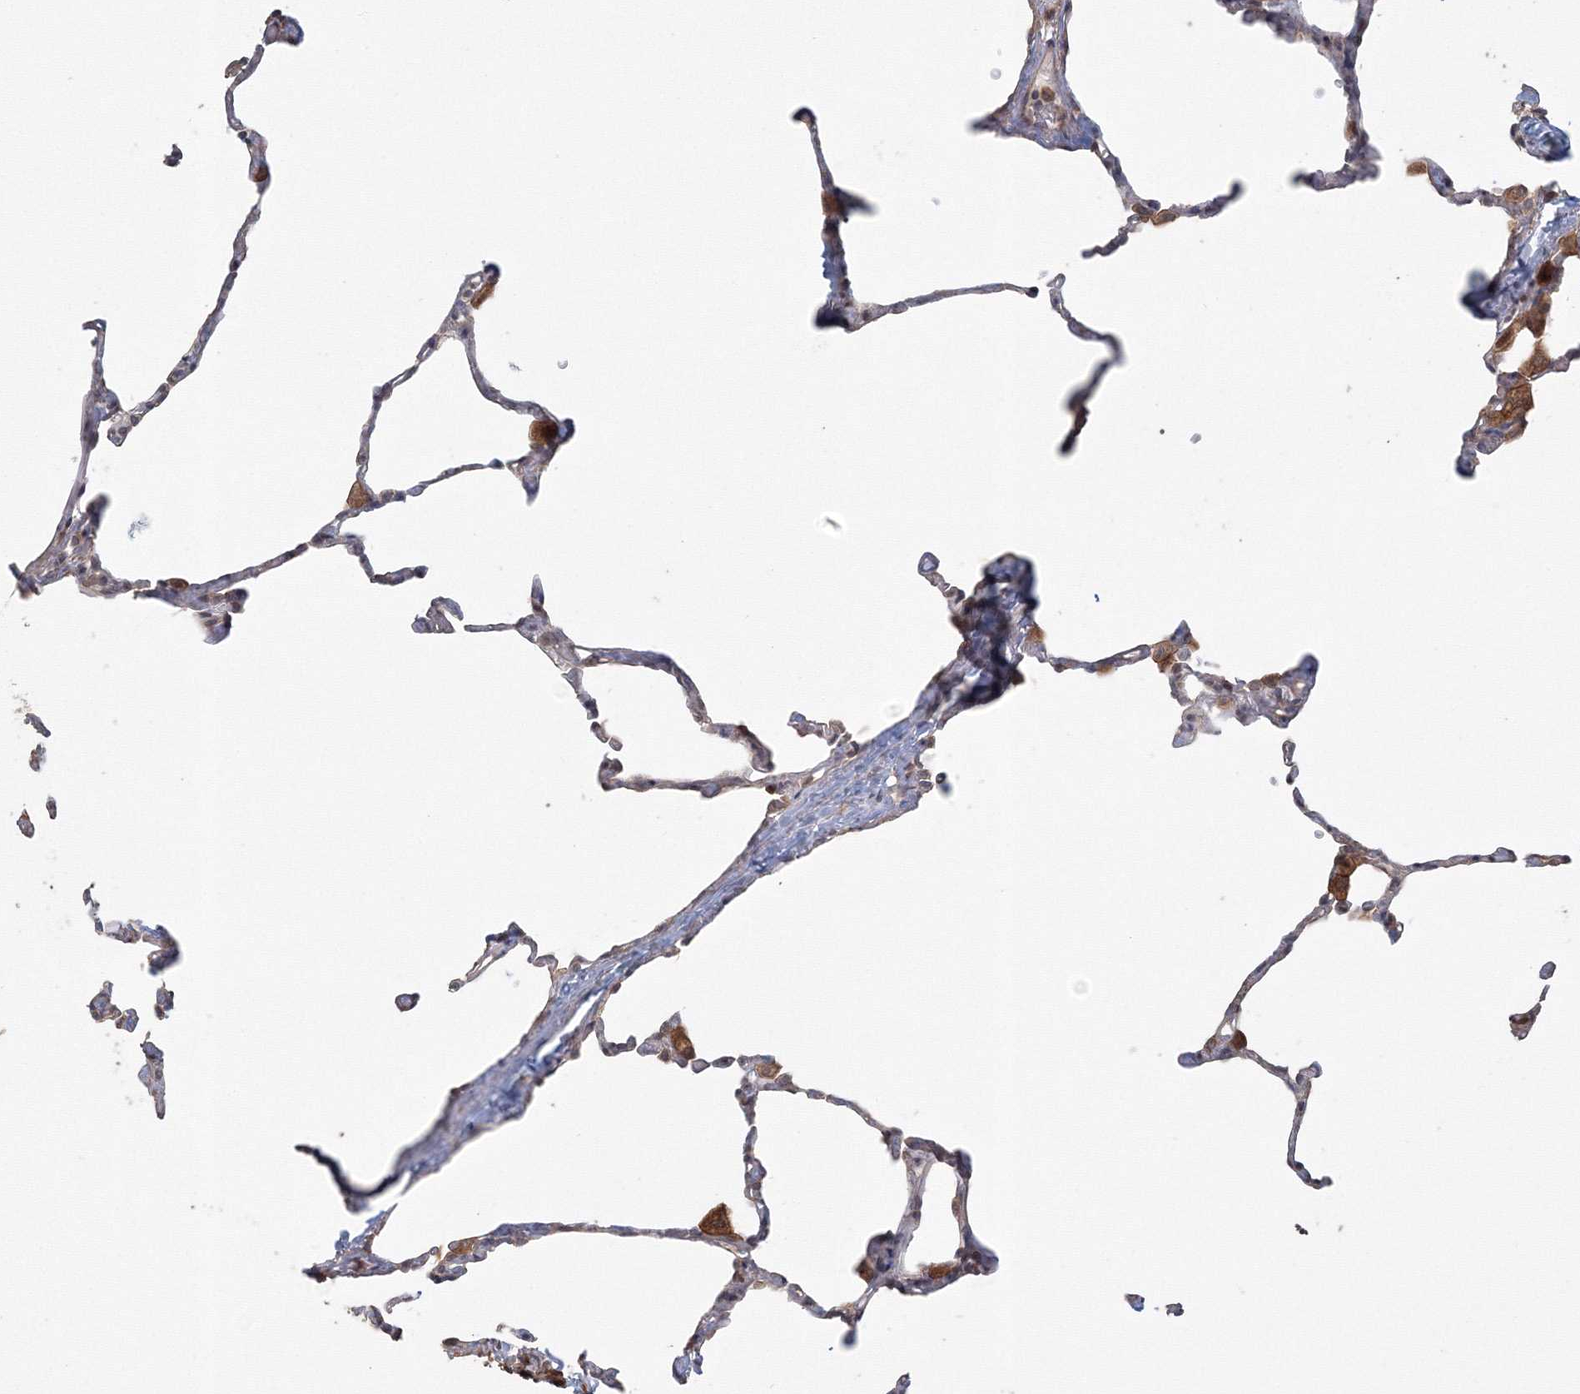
{"staining": {"intensity": "moderate", "quantity": "<25%", "location": "cytoplasmic/membranous"}, "tissue": "lung", "cell_type": "Alveolar cells", "image_type": "normal", "snomed": [{"axis": "morphology", "description": "Normal tissue, NOS"}, {"axis": "topography", "description": "Lung"}], "caption": "Lung stained with DAB (3,3'-diaminobenzidine) immunohistochemistry displays low levels of moderate cytoplasmic/membranous staining in about <25% of alveolar cells.", "gene": "TACC2", "patient": {"sex": "male", "age": 65}}